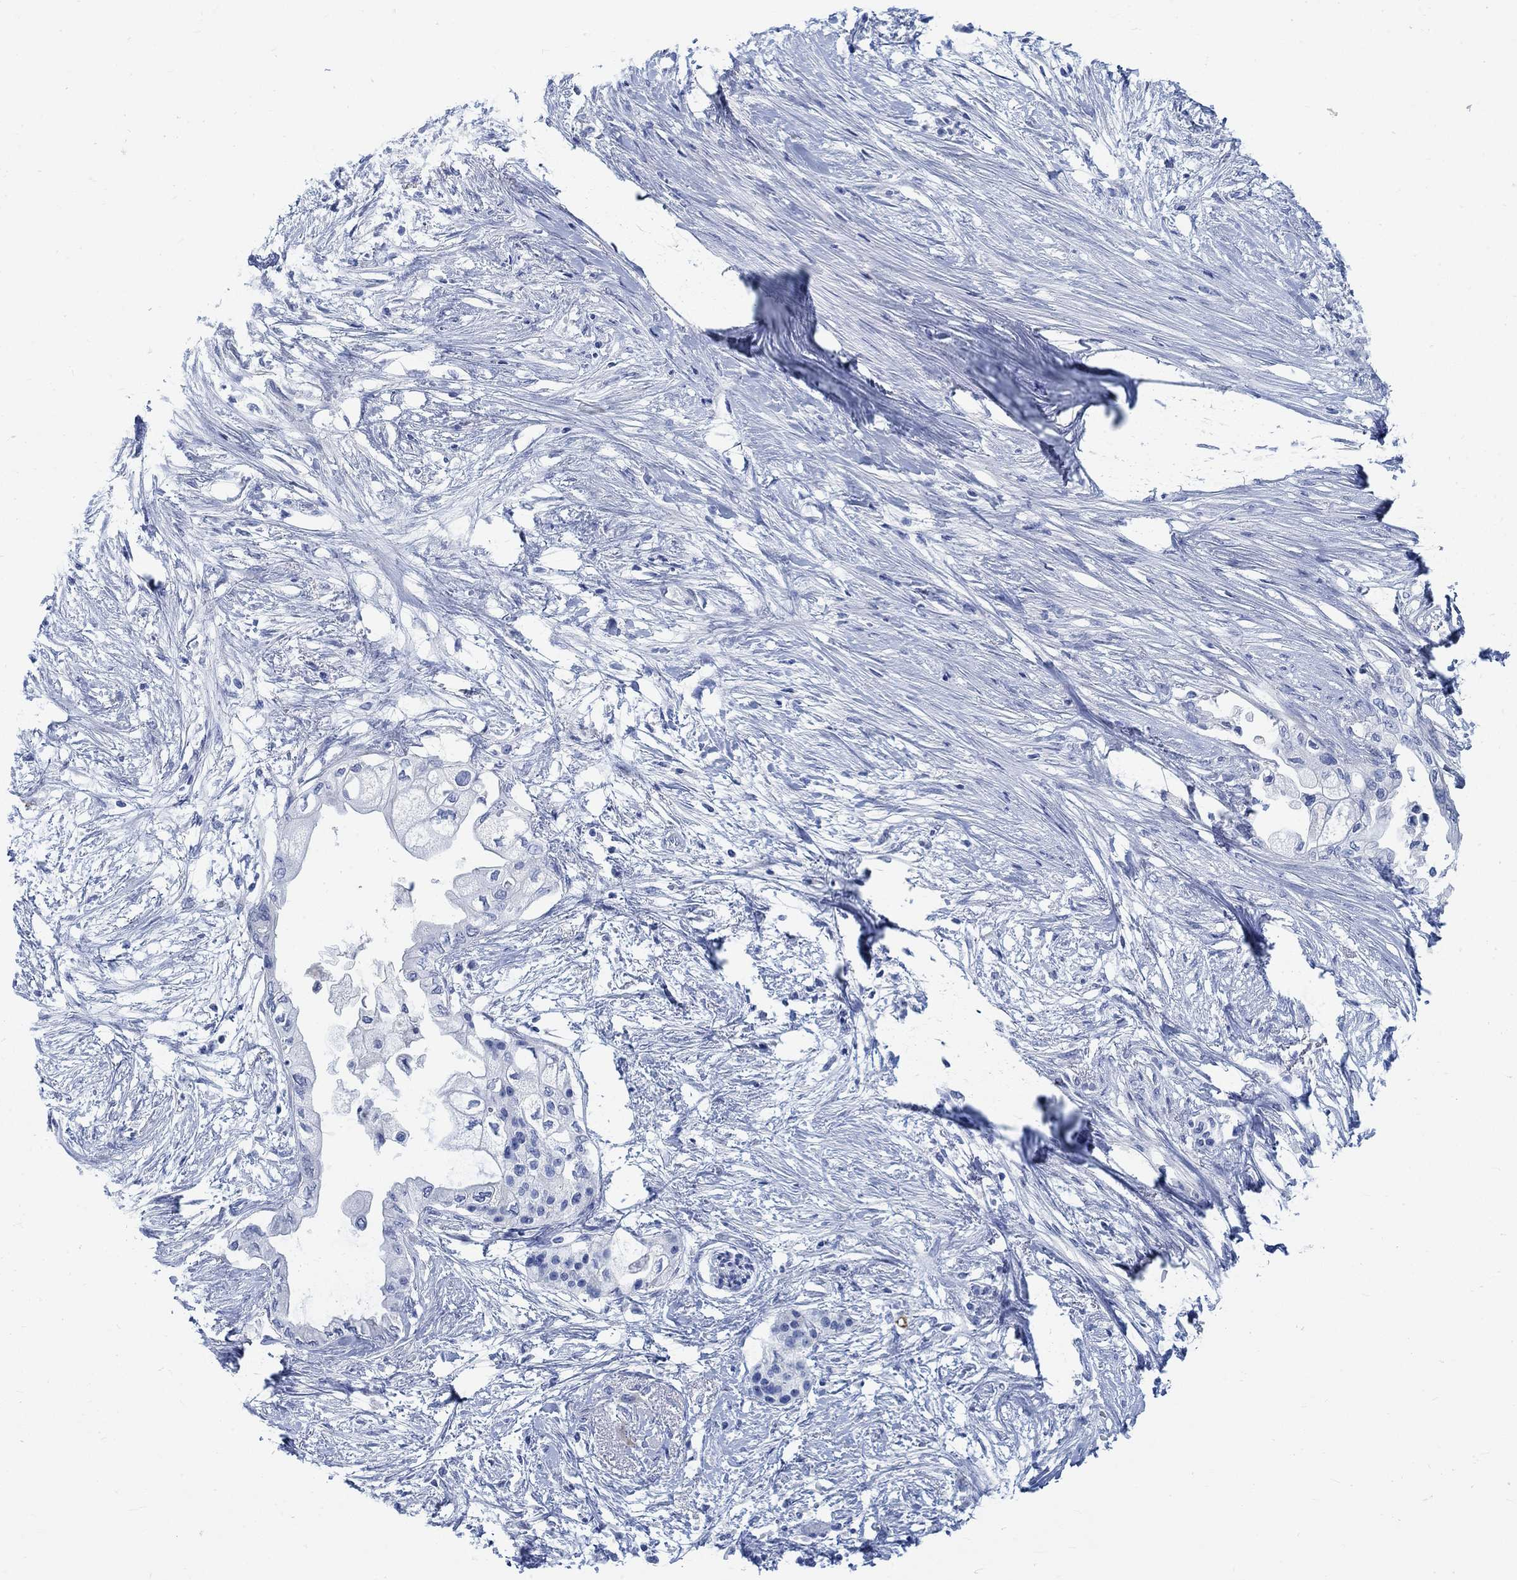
{"staining": {"intensity": "negative", "quantity": "none", "location": "none"}, "tissue": "pancreatic cancer", "cell_type": "Tumor cells", "image_type": "cancer", "snomed": [{"axis": "morphology", "description": "Normal tissue, NOS"}, {"axis": "morphology", "description": "Adenocarcinoma, NOS"}, {"axis": "topography", "description": "Pancreas"}, {"axis": "topography", "description": "Duodenum"}], "caption": "IHC histopathology image of human pancreatic adenocarcinoma stained for a protein (brown), which reveals no positivity in tumor cells. (DAB immunohistochemistry (IHC) with hematoxylin counter stain).", "gene": "RBM20", "patient": {"sex": "female", "age": 60}}